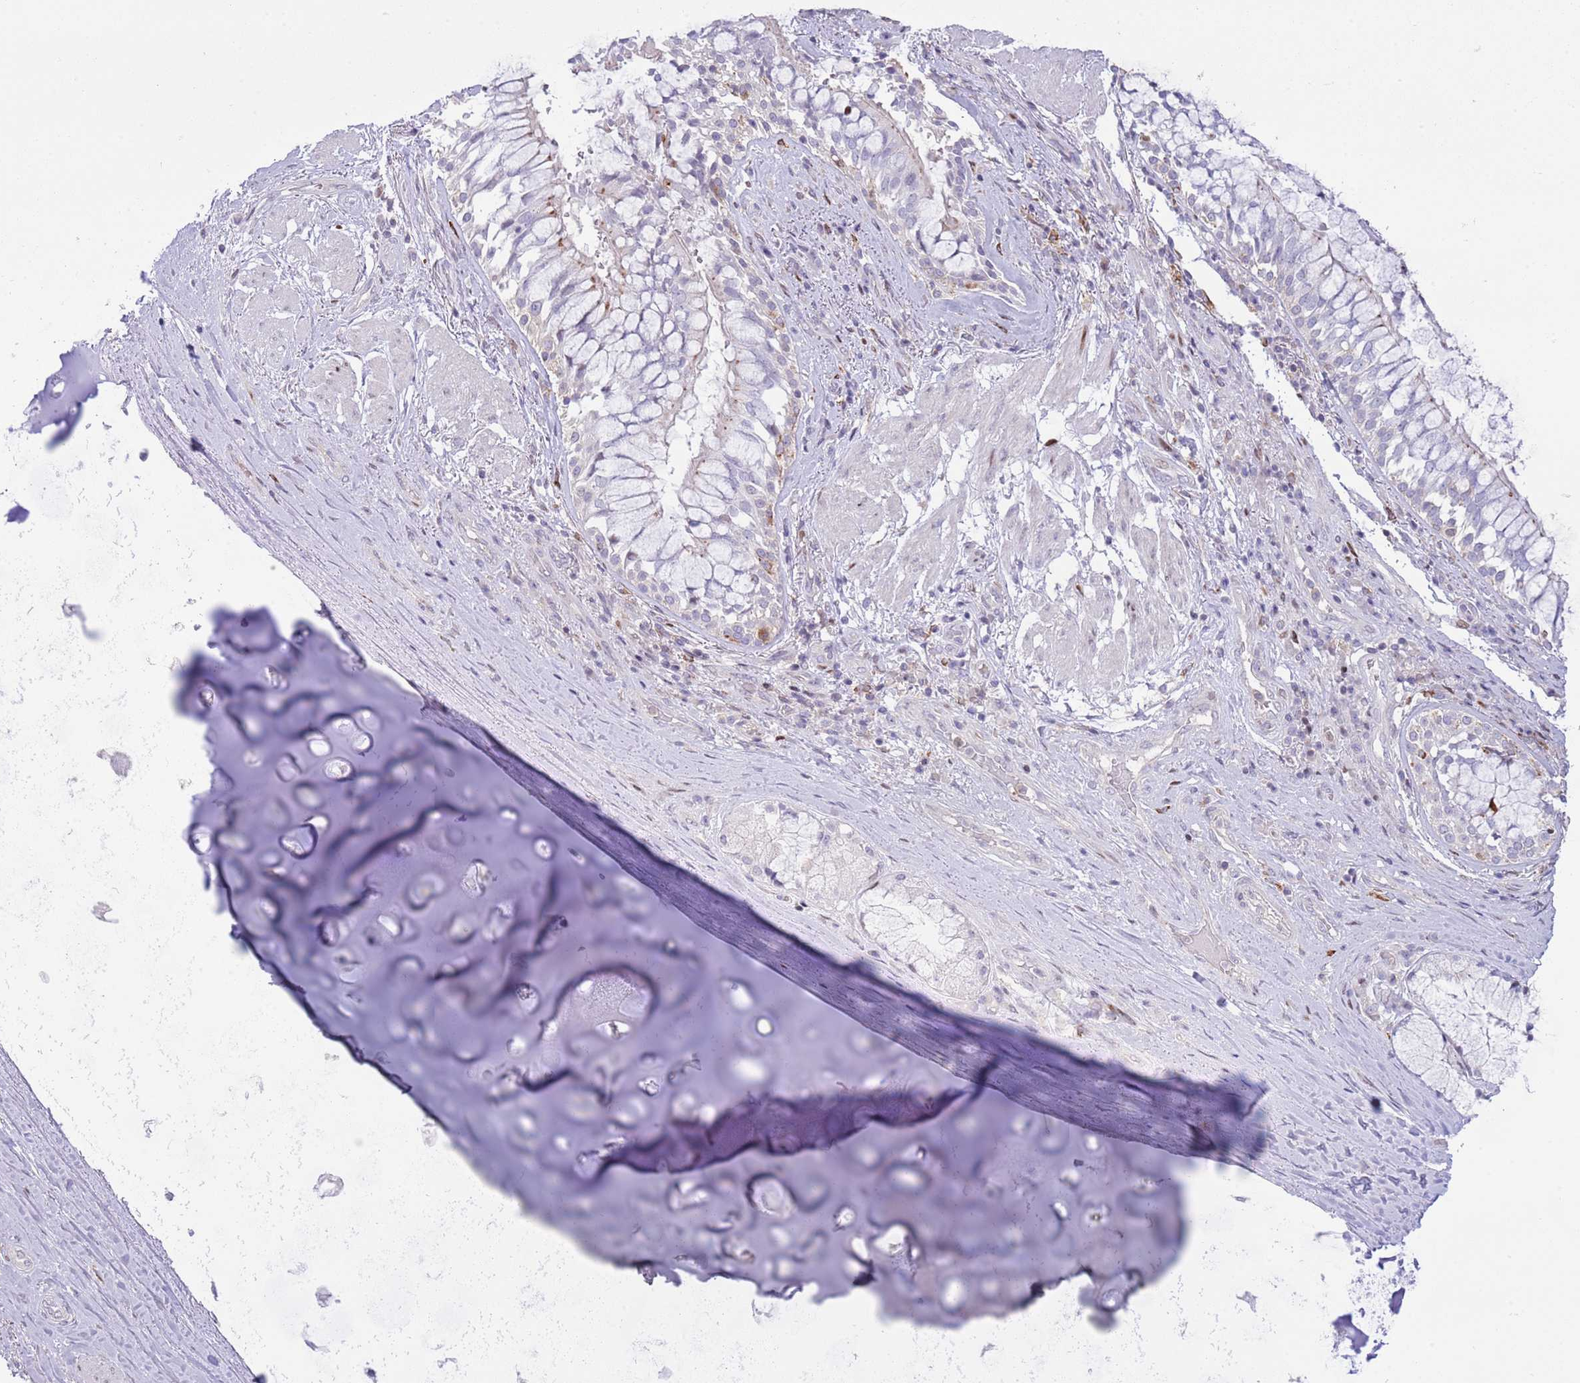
{"staining": {"intensity": "negative", "quantity": "none", "location": "none"}, "tissue": "adipose tissue", "cell_type": "Adipocytes", "image_type": "normal", "snomed": [{"axis": "morphology", "description": "Normal tissue, NOS"}, {"axis": "morphology", "description": "Squamous cell carcinoma, NOS"}, {"axis": "topography", "description": "Bronchus"}, {"axis": "topography", "description": "Lung"}], "caption": "Immunohistochemical staining of benign human adipose tissue exhibits no significant staining in adipocytes. The staining is performed using DAB brown chromogen with nuclei counter-stained in using hematoxylin.", "gene": "ANO8", "patient": {"sex": "male", "age": 64}}